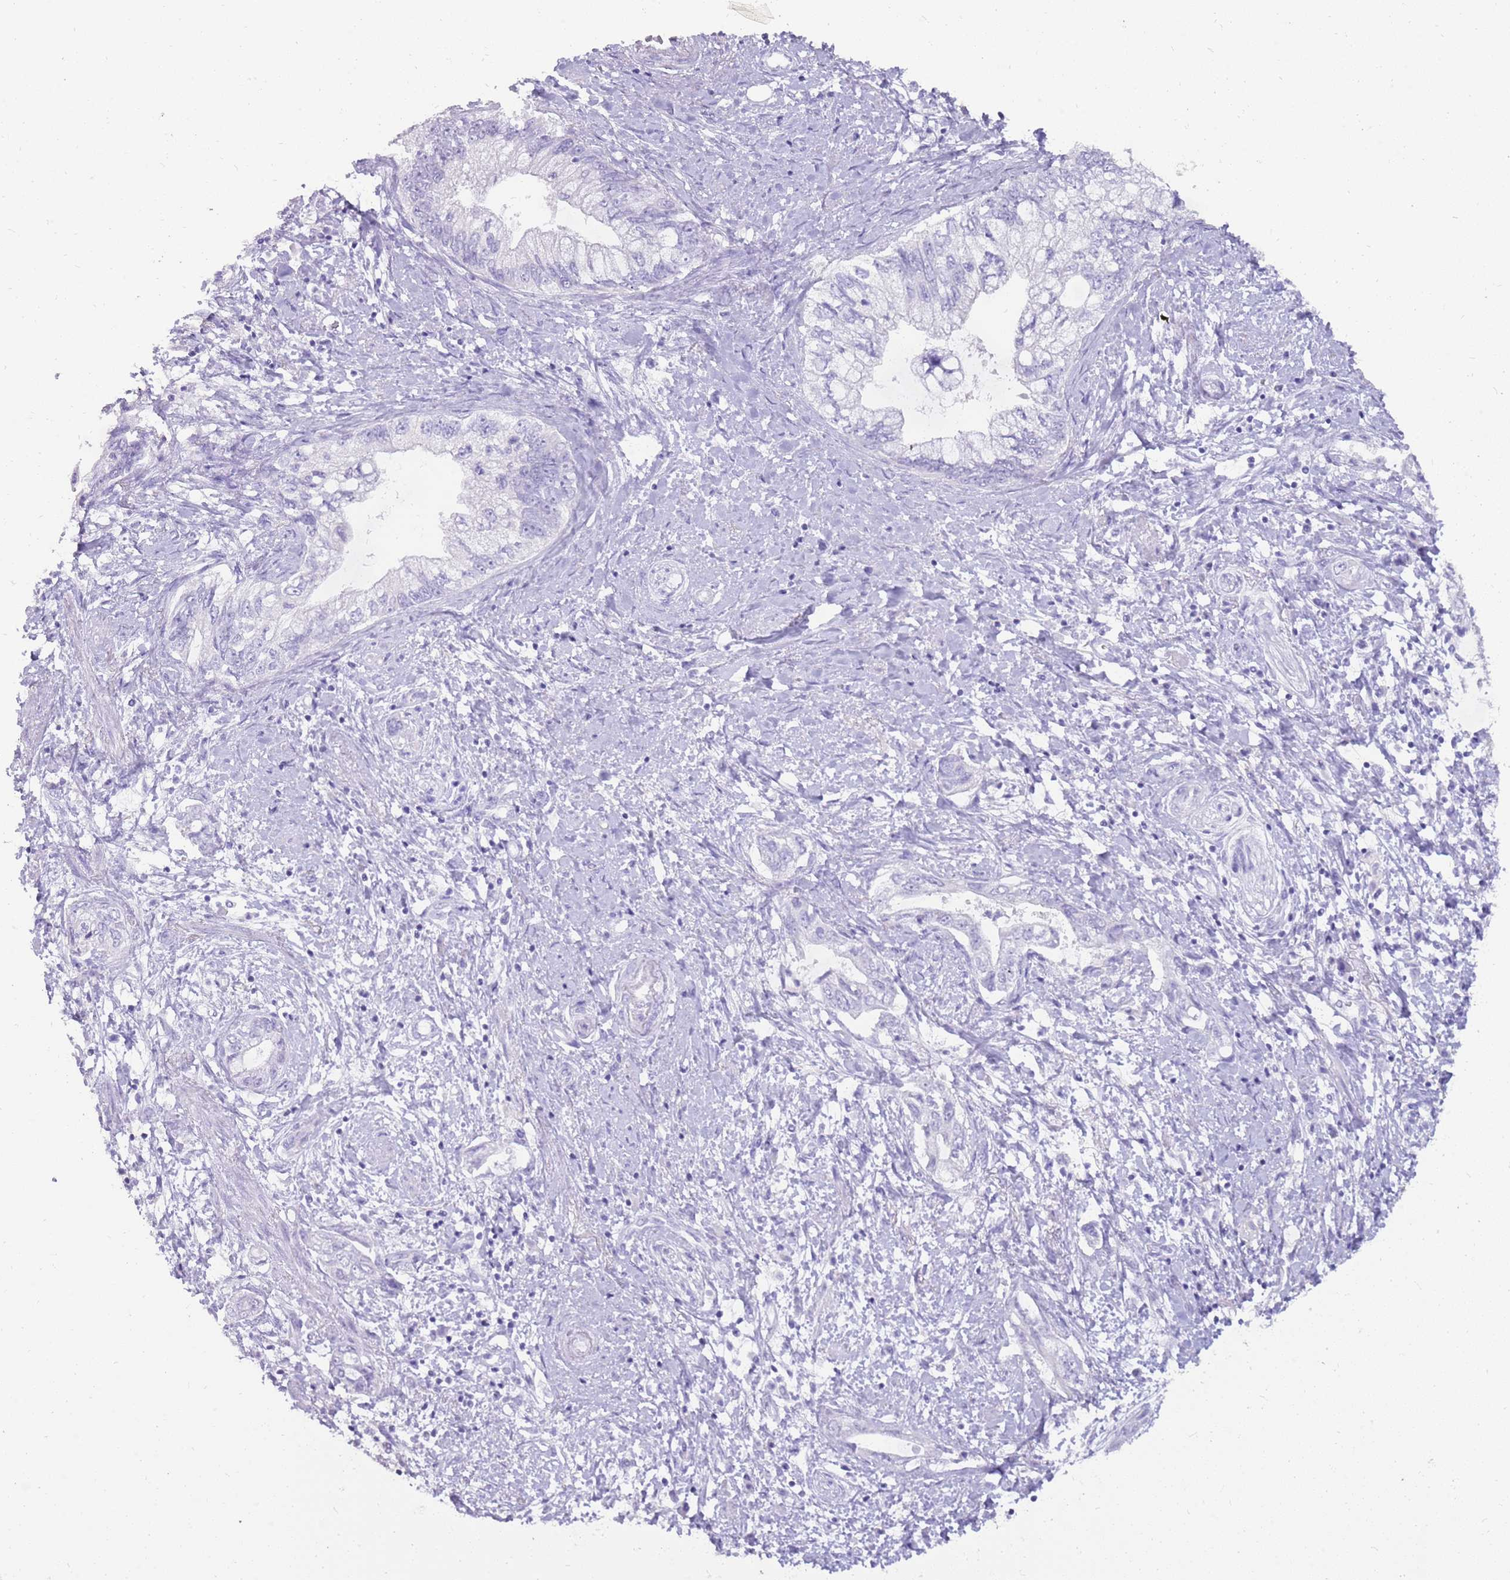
{"staining": {"intensity": "negative", "quantity": "none", "location": "none"}, "tissue": "pancreatic cancer", "cell_type": "Tumor cells", "image_type": "cancer", "snomed": [{"axis": "morphology", "description": "Adenocarcinoma, NOS"}, {"axis": "topography", "description": "Pancreas"}], "caption": "Human adenocarcinoma (pancreatic) stained for a protein using IHC demonstrates no positivity in tumor cells.", "gene": "NBPF3", "patient": {"sex": "female", "age": 73}}